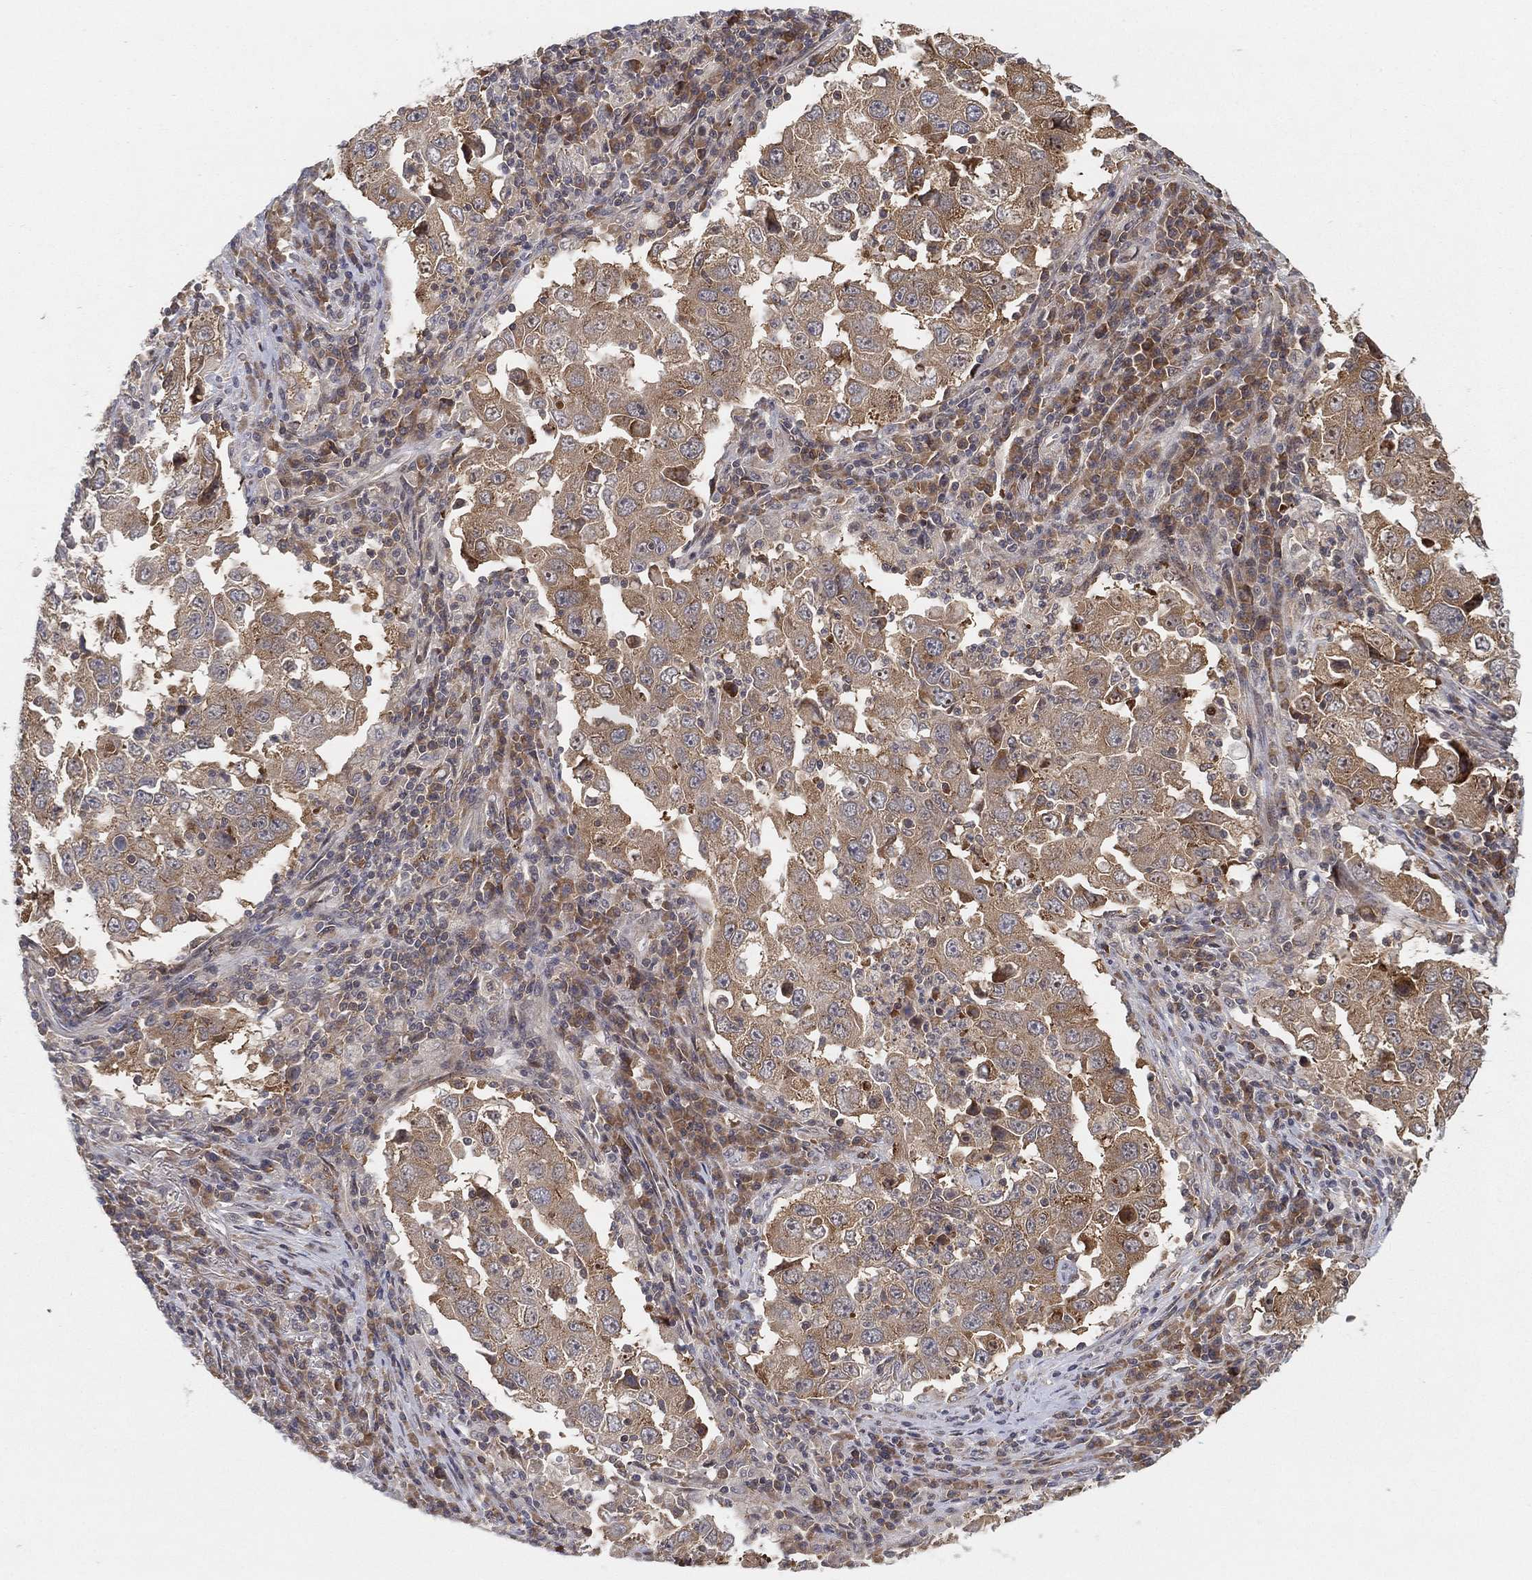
{"staining": {"intensity": "weak", "quantity": ">75%", "location": "cytoplasmic/membranous"}, "tissue": "lung cancer", "cell_type": "Tumor cells", "image_type": "cancer", "snomed": [{"axis": "morphology", "description": "Adenocarcinoma, NOS"}, {"axis": "topography", "description": "Lung"}], "caption": "Weak cytoplasmic/membranous protein positivity is identified in about >75% of tumor cells in lung adenocarcinoma.", "gene": "TMTC4", "patient": {"sex": "male", "age": 73}}